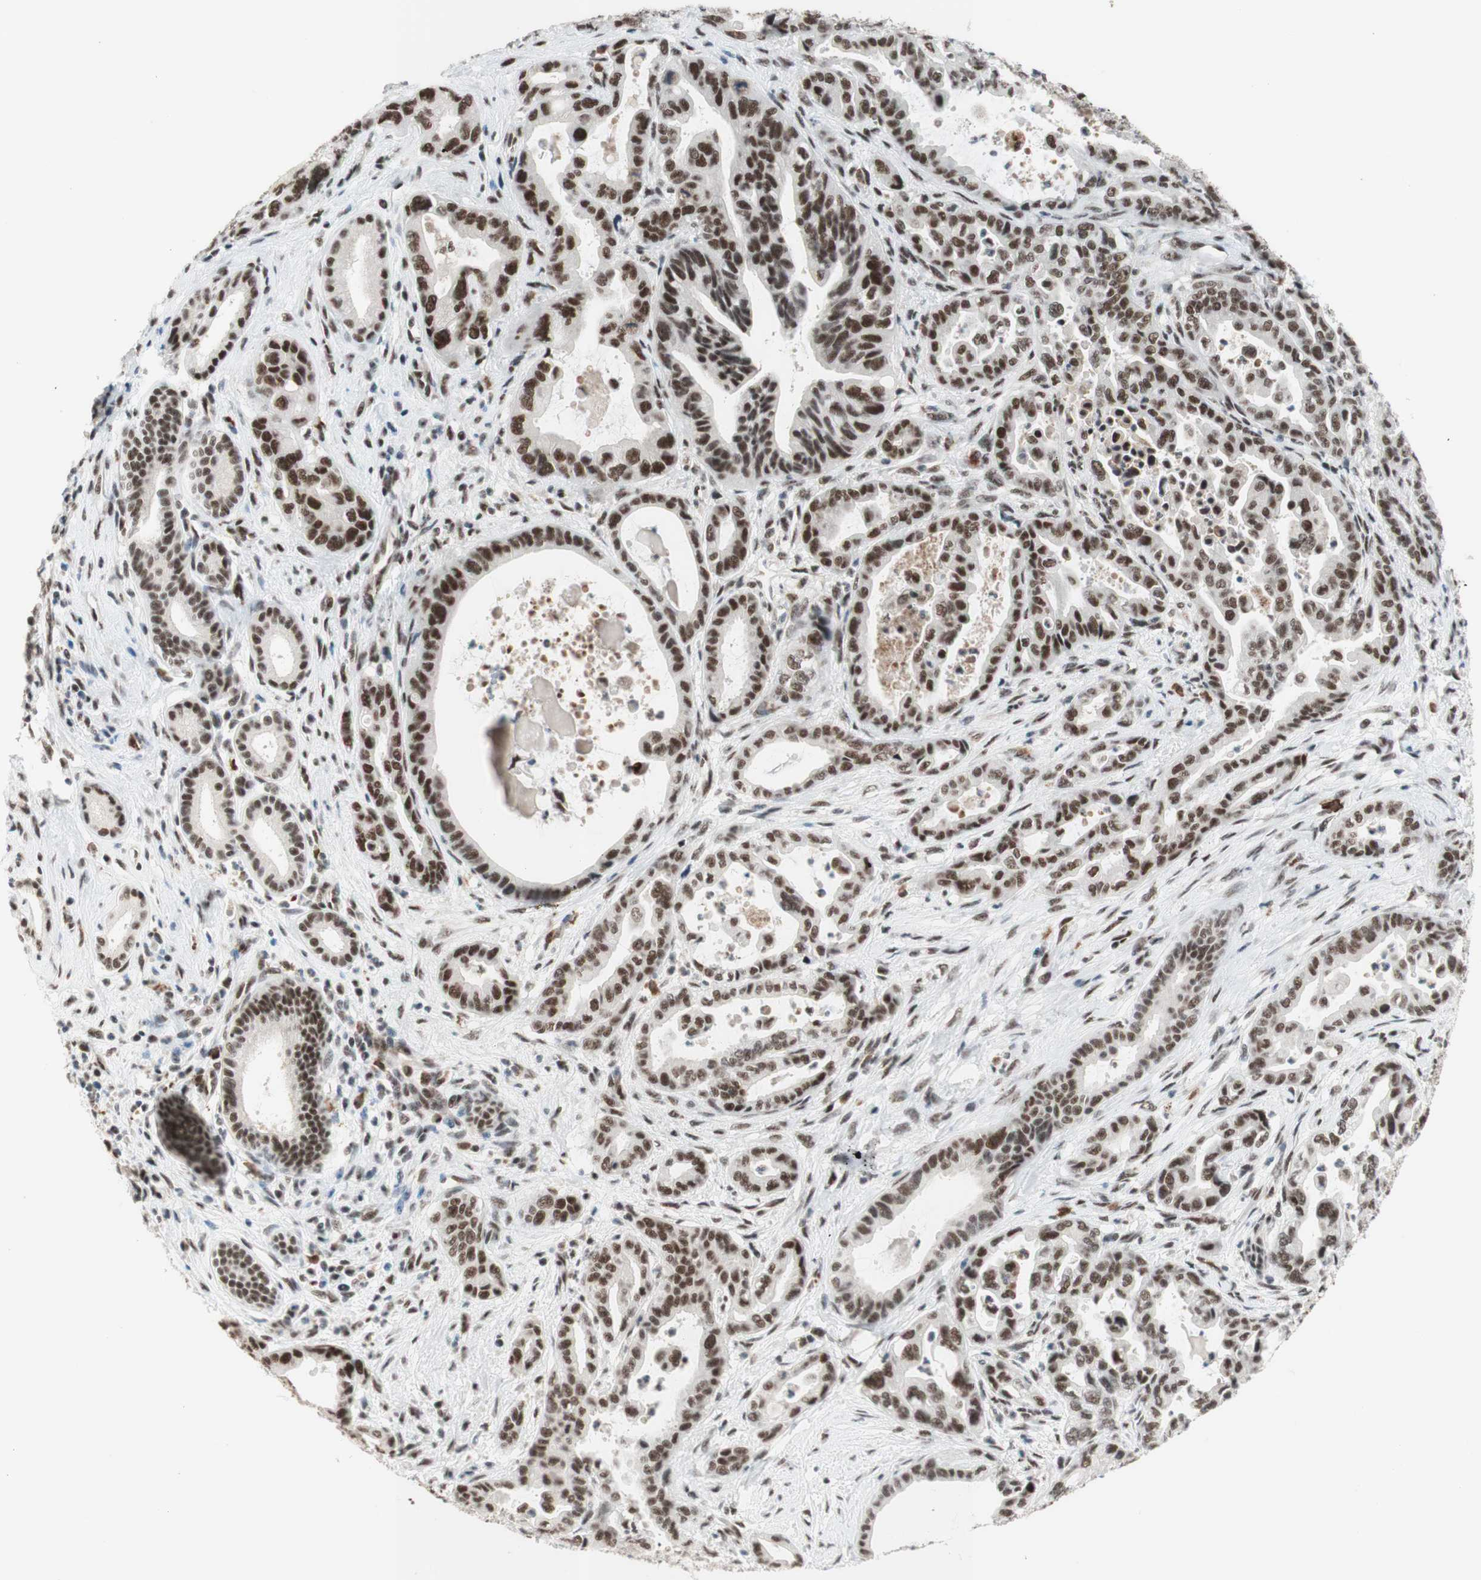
{"staining": {"intensity": "strong", "quantity": ">75%", "location": "nuclear"}, "tissue": "pancreatic cancer", "cell_type": "Tumor cells", "image_type": "cancer", "snomed": [{"axis": "morphology", "description": "Adenocarcinoma, NOS"}, {"axis": "topography", "description": "Pancreas"}], "caption": "This histopathology image demonstrates pancreatic cancer stained with immunohistochemistry to label a protein in brown. The nuclear of tumor cells show strong positivity for the protein. Nuclei are counter-stained blue.", "gene": "PRPF19", "patient": {"sex": "male", "age": 70}}